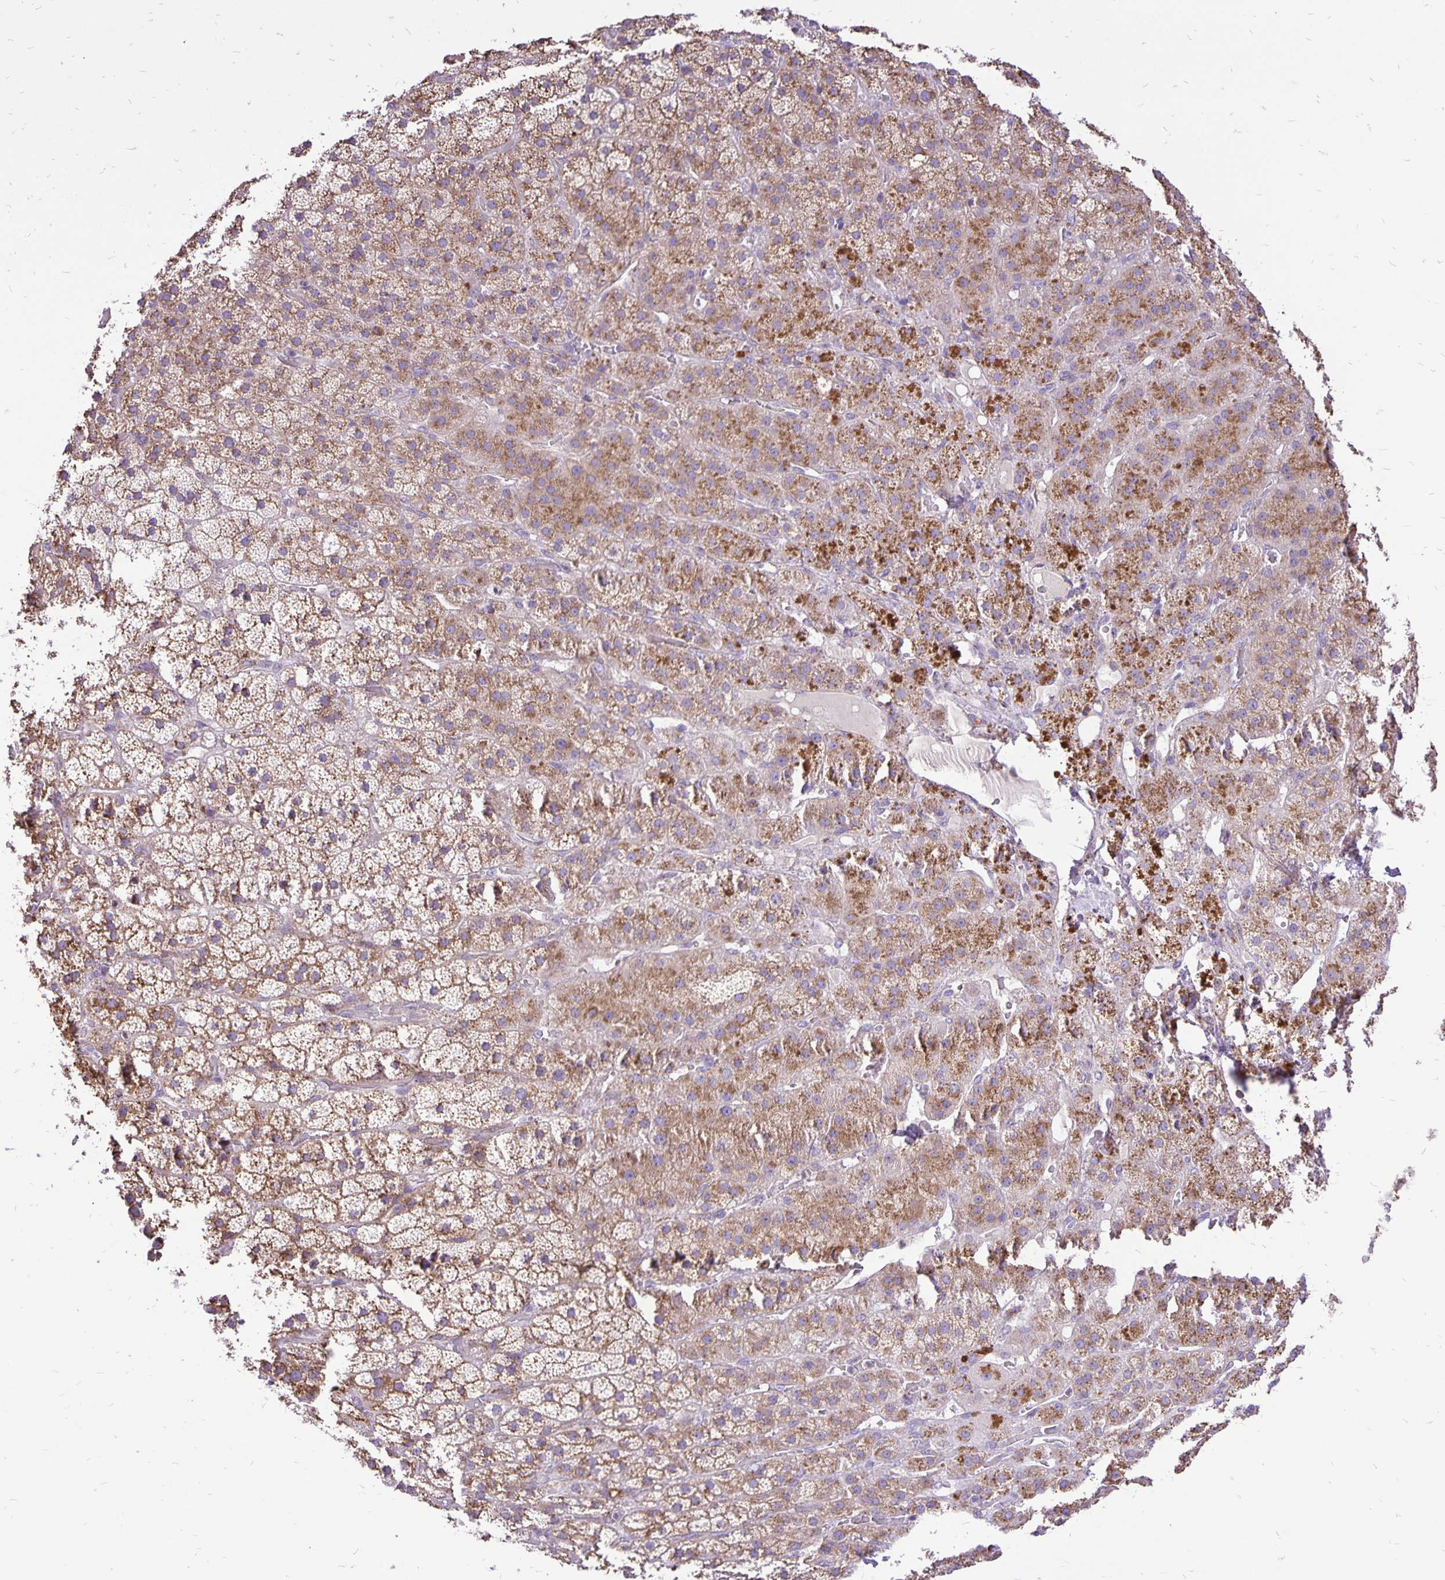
{"staining": {"intensity": "moderate", "quantity": ">75%", "location": "cytoplasmic/membranous"}, "tissue": "adrenal gland", "cell_type": "Glandular cells", "image_type": "normal", "snomed": [{"axis": "morphology", "description": "Normal tissue, NOS"}, {"axis": "topography", "description": "Adrenal gland"}], "caption": "The image demonstrates immunohistochemical staining of benign adrenal gland. There is moderate cytoplasmic/membranous positivity is present in approximately >75% of glandular cells.", "gene": "EIF5A", "patient": {"sex": "male", "age": 57}}